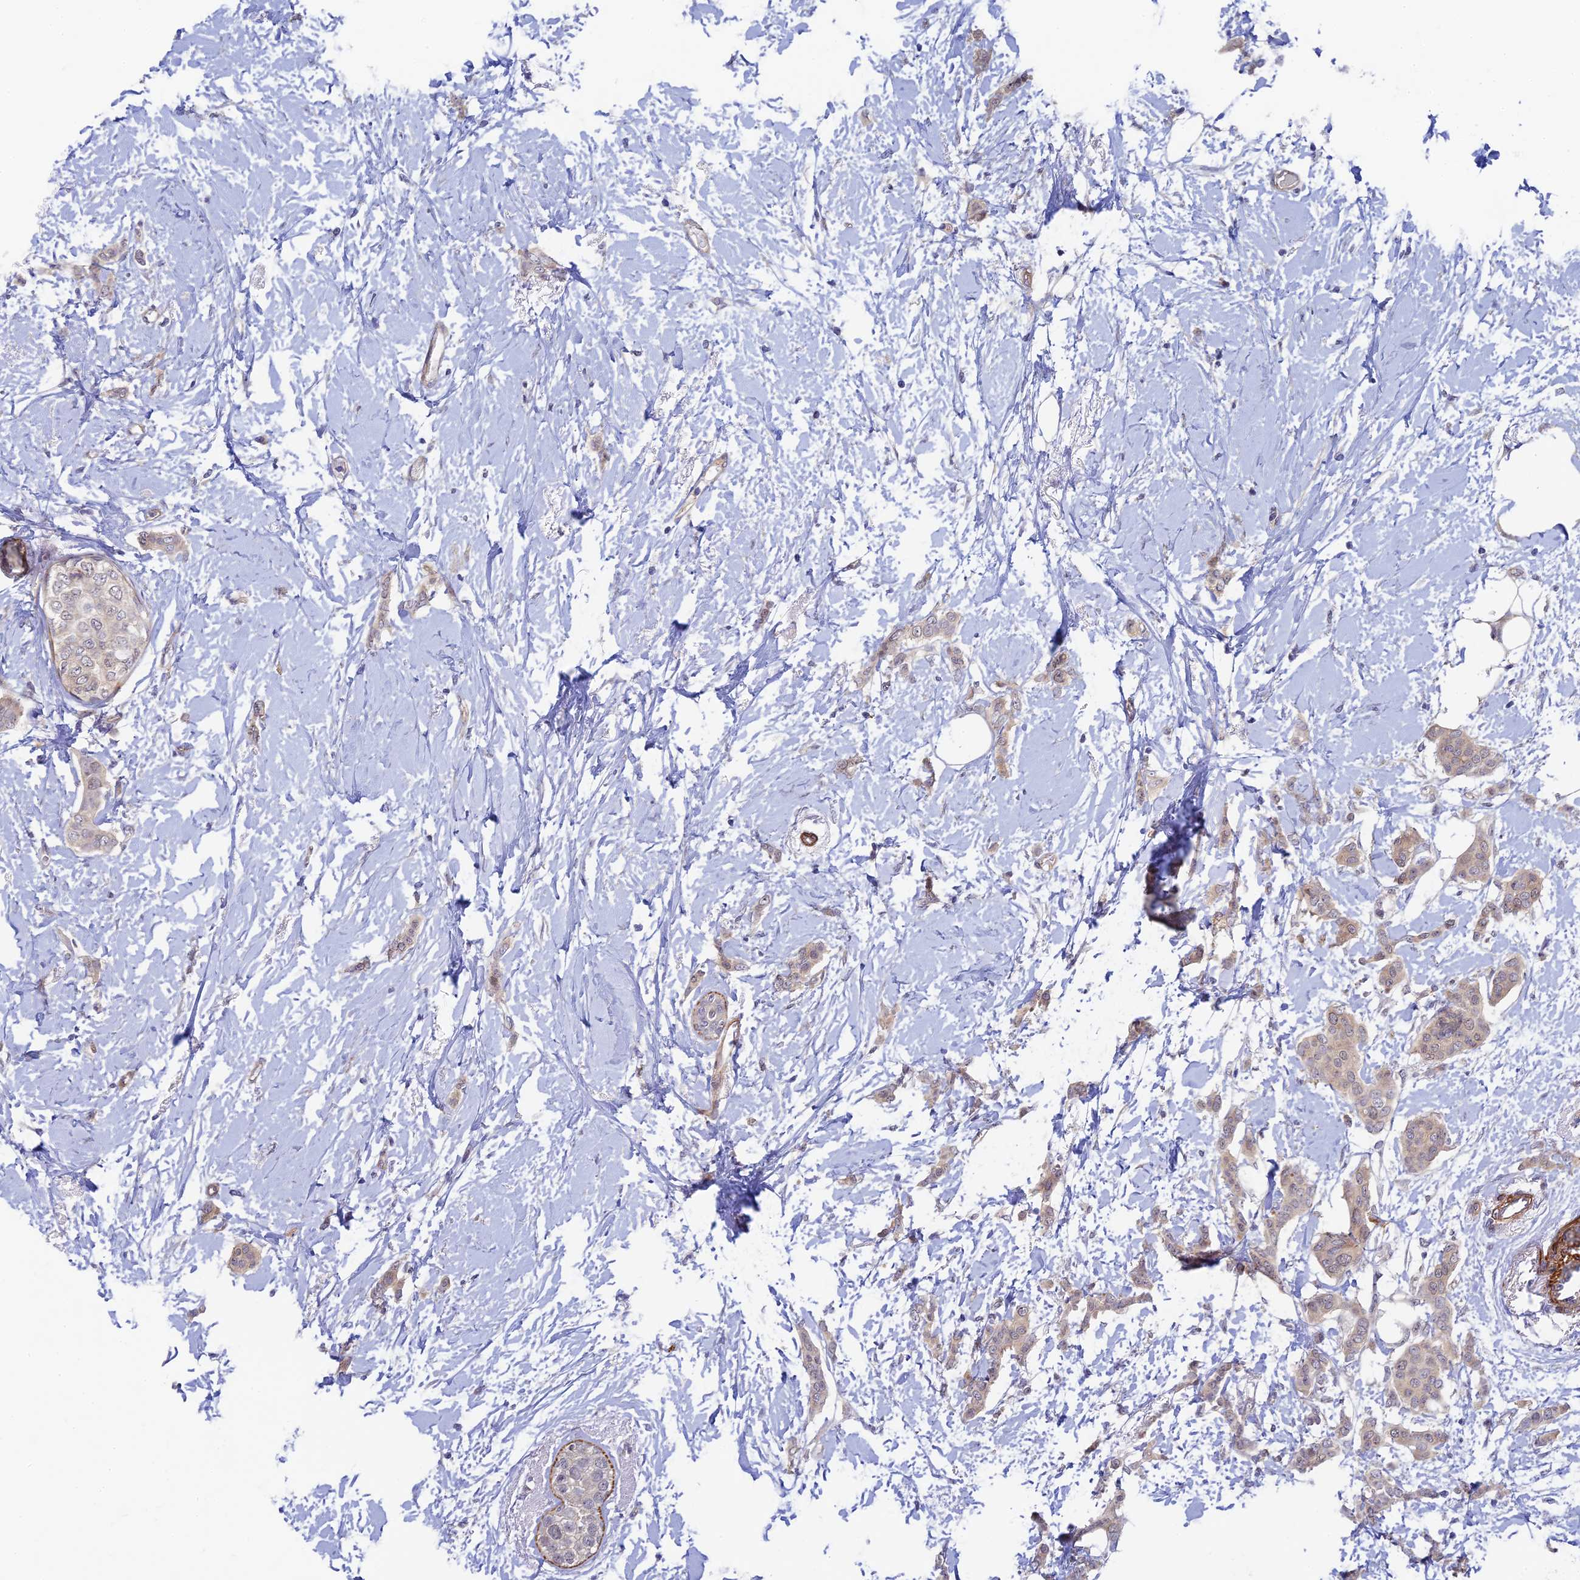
{"staining": {"intensity": "weak", "quantity": "25%-75%", "location": "nuclear"}, "tissue": "breast cancer", "cell_type": "Tumor cells", "image_type": "cancer", "snomed": [{"axis": "morphology", "description": "Duct carcinoma"}, {"axis": "topography", "description": "Breast"}], "caption": "This micrograph demonstrates breast invasive ductal carcinoma stained with IHC to label a protein in brown. The nuclear of tumor cells show weak positivity for the protein. Nuclei are counter-stained blue.", "gene": "CFAP92", "patient": {"sex": "female", "age": 72}}